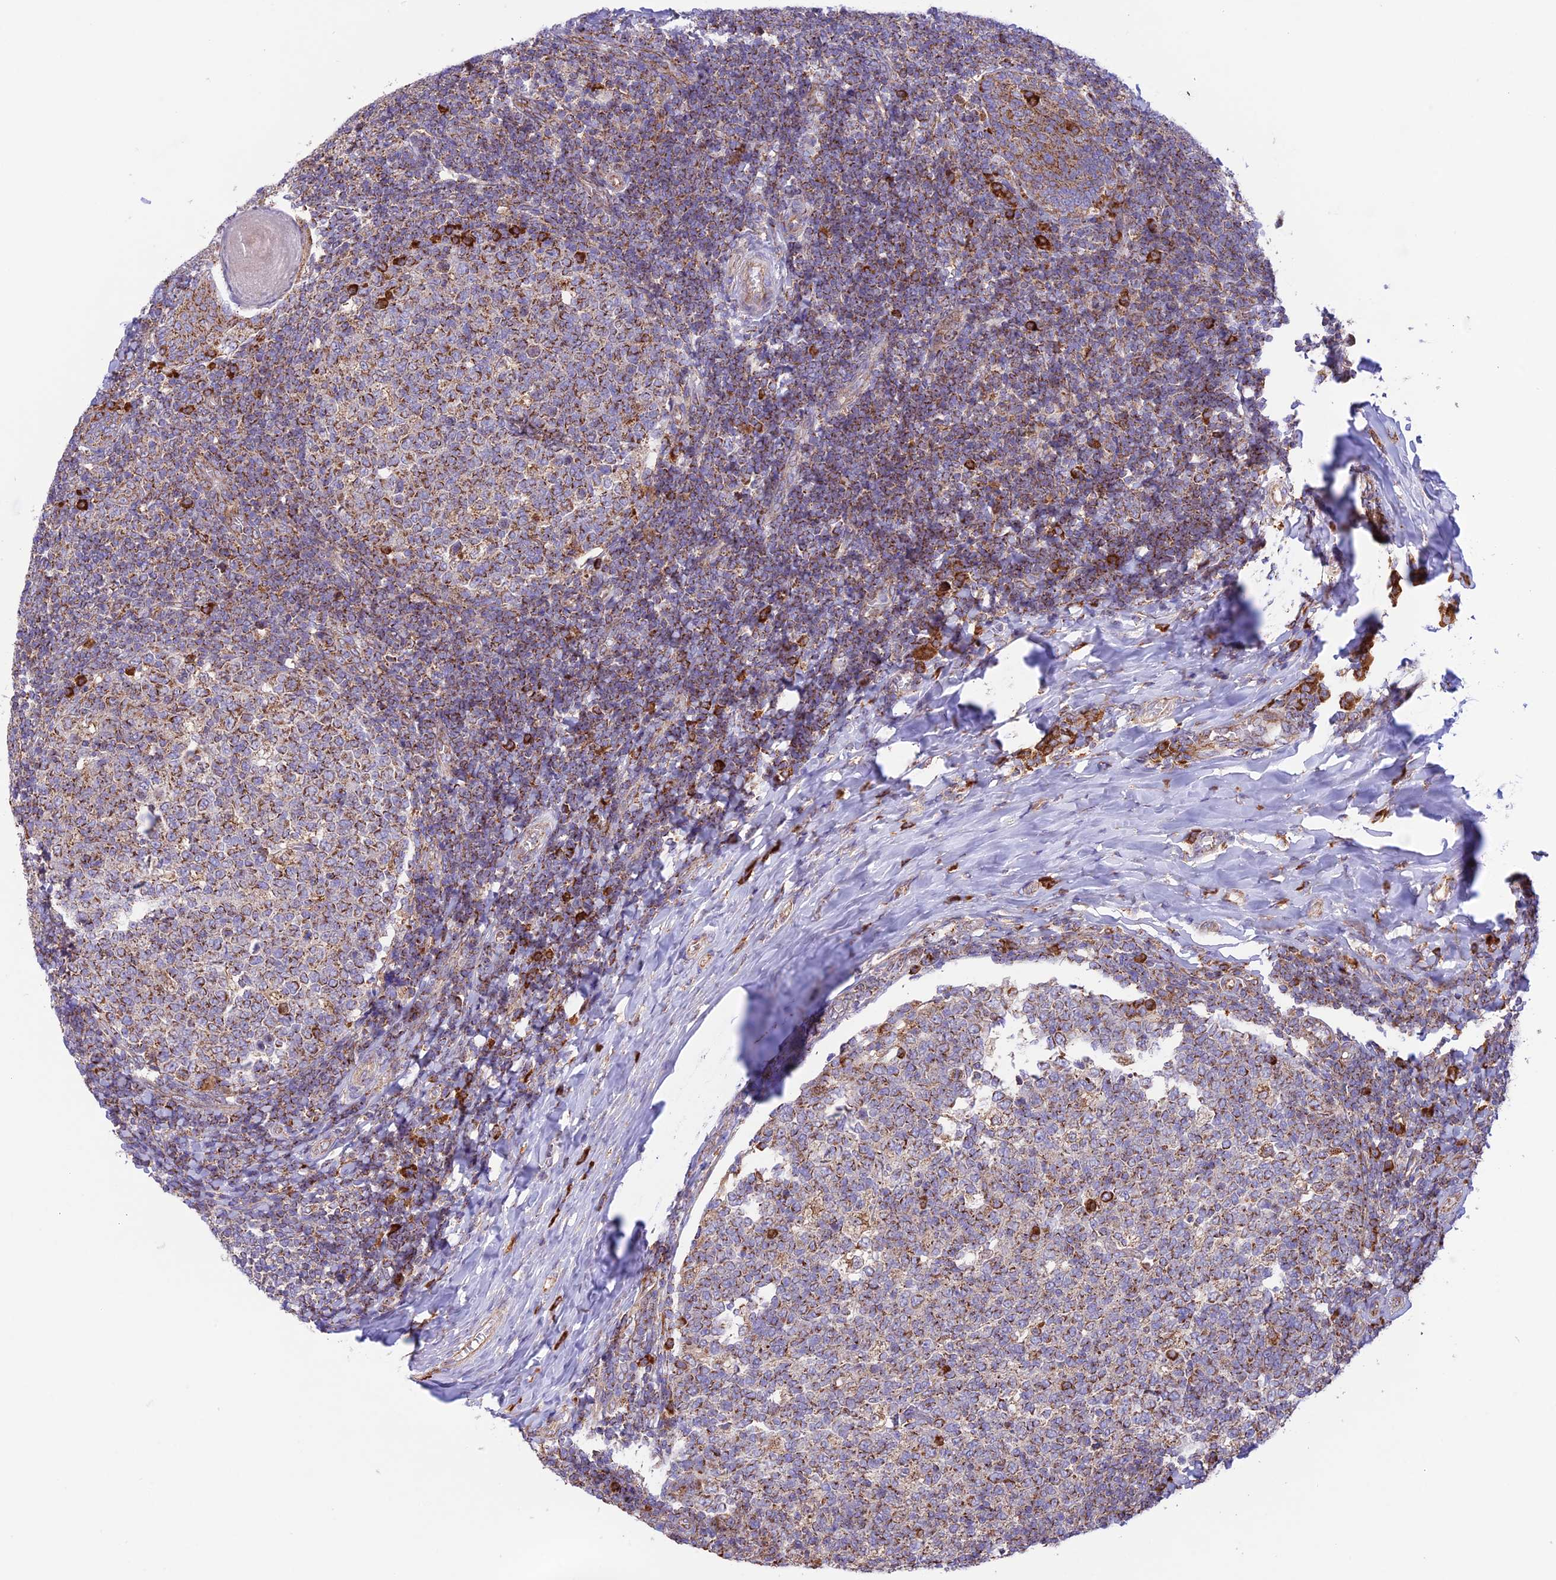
{"staining": {"intensity": "strong", "quantity": "25%-75%", "location": "cytoplasmic/membranous"}, "tissue": "tonsil", "cell_type": "Germinal center cells", "image_type": "normal", "snomed": [{"axis": "morphology", "description": "Normal tissue, NOS"}, {"axis": "topography", "description": "Tonsil"}], "caption": "Immunohistochemical staining of unremarkable tonsil demonstrates high levels of strong cytoplasmic/membranous expression in about 25%-75% of germinal center cells.", "gene": "UAP1L1", "patient": {"sex": "female", "age": 19}}